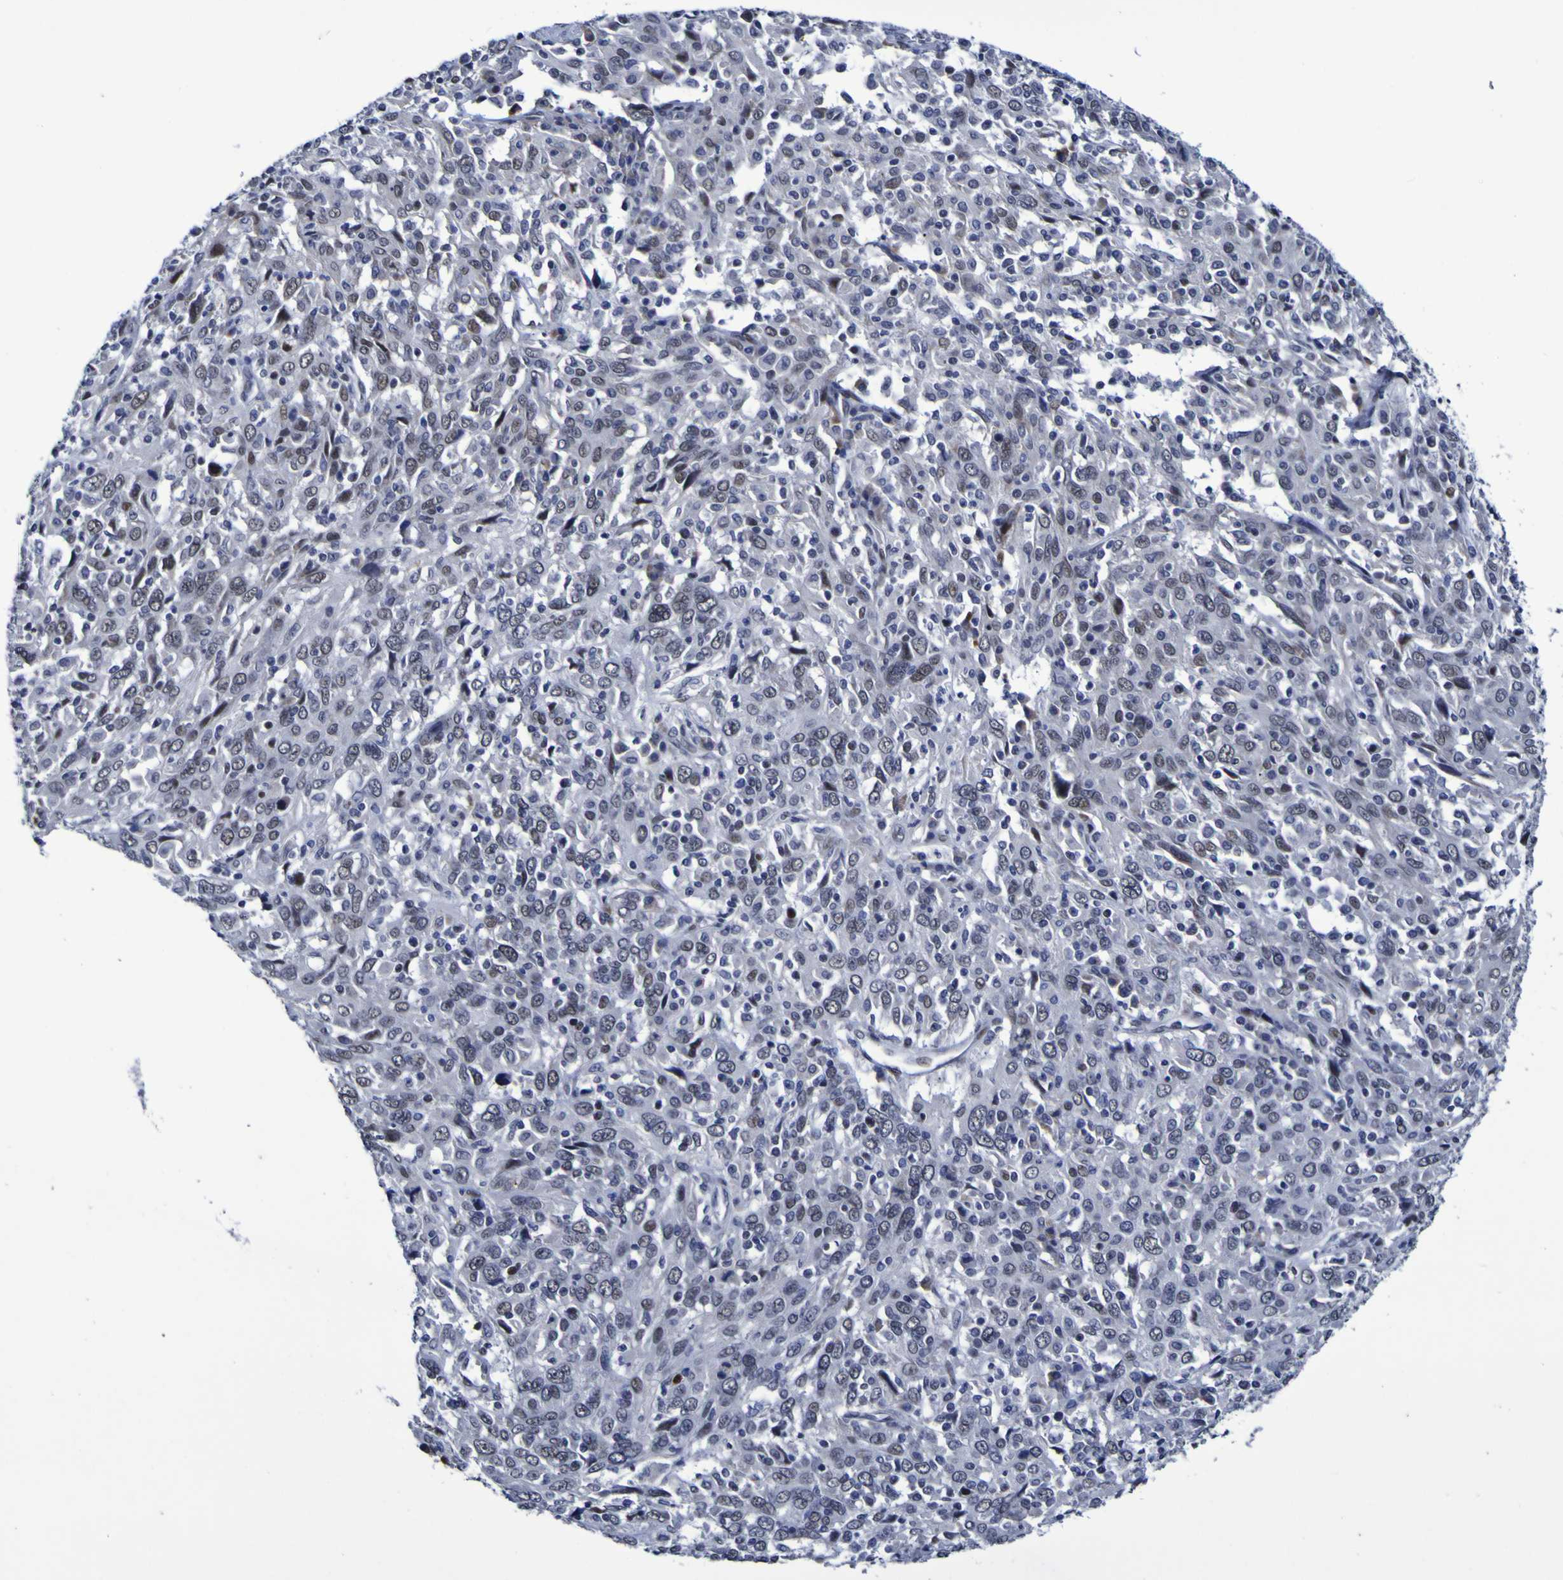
{"staining": {"intensity": "weak", "quantity": "25%-75%", "location": "nuclear"}, "tissue": "cervical cancer", "cell_type": "Tumor cells", "image_type": "cancer", "snomed": [{"axis": "morphology", "description": "Squamous cell carcinoma, NOS"}, {"axis": "topography", "description": "Cervix"}], "caption": "Protein analysis of cervical cancer tissue demonstrates weak nuclear staining in about 25%-75% of tumor cells.", "gene": "MBD3", "patient": {"sex": "female", "age": 46}}